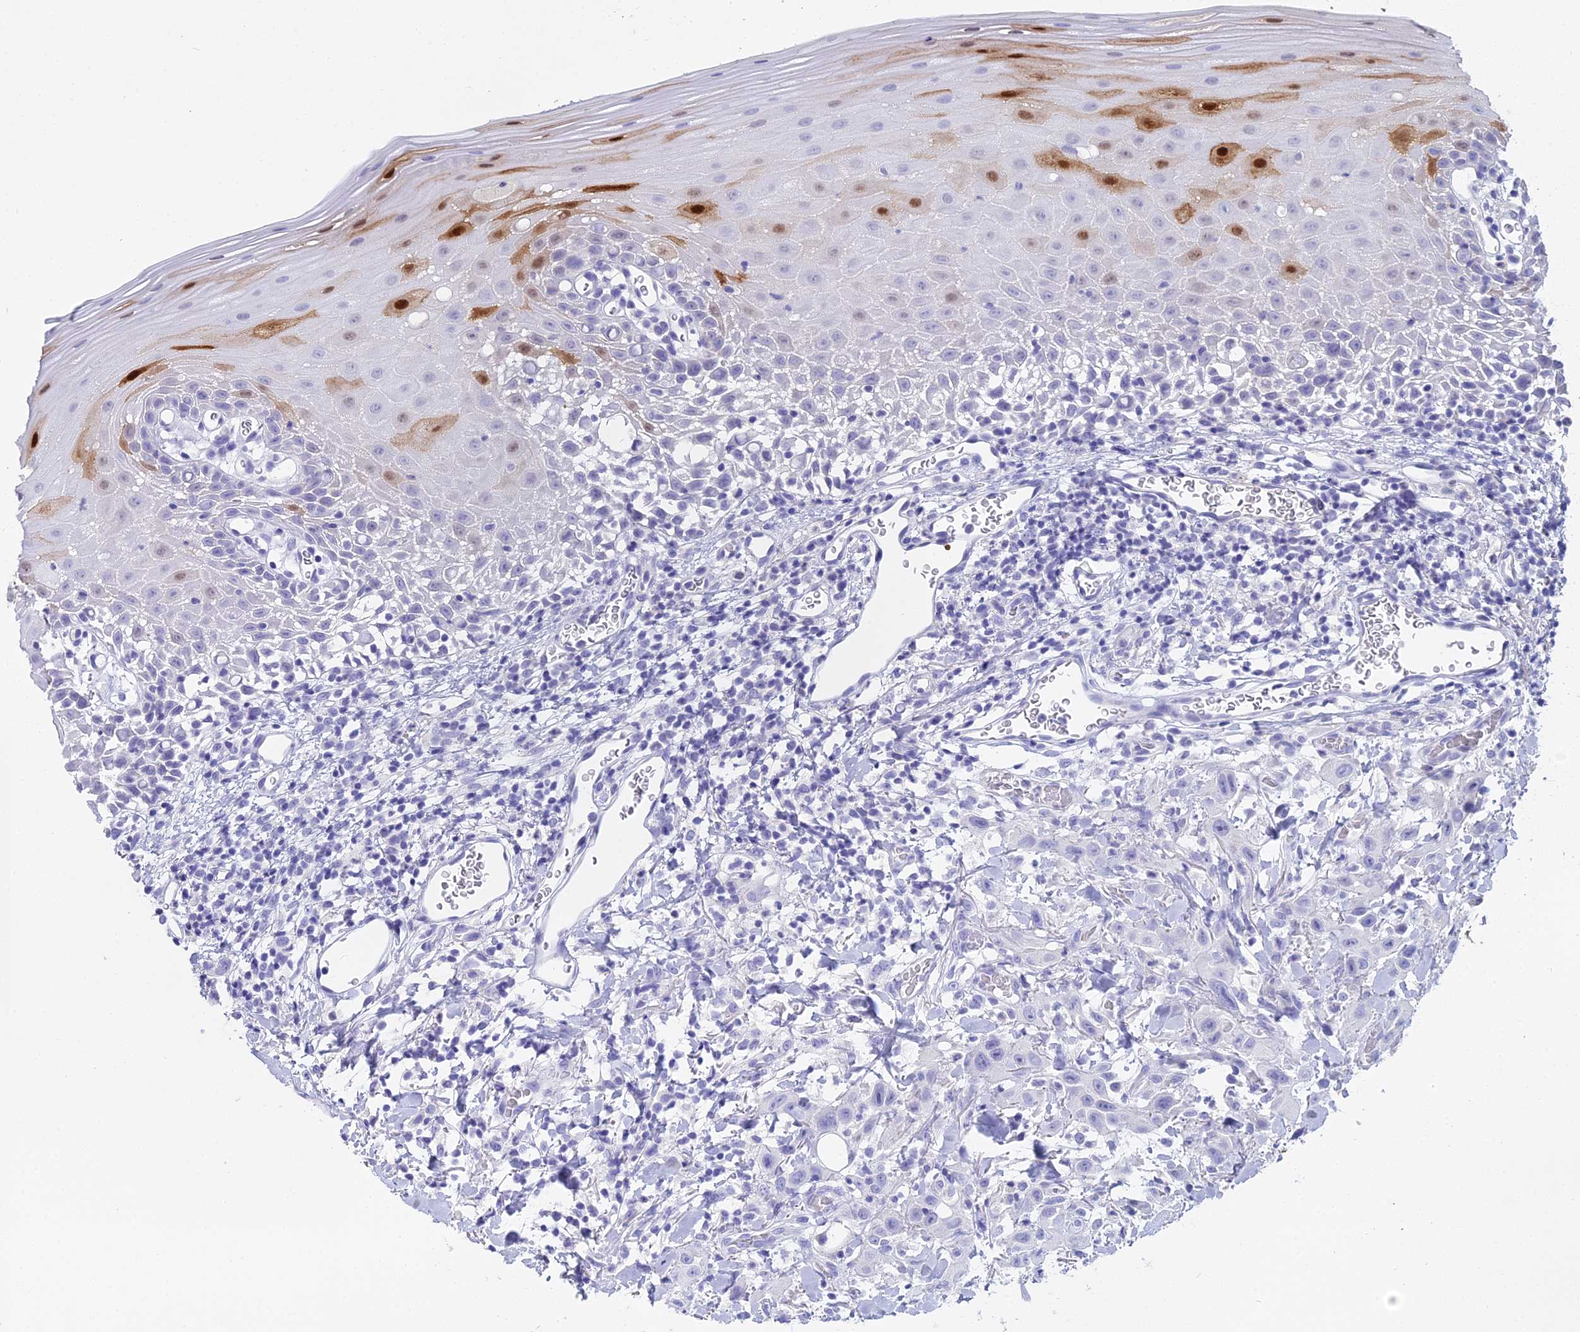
{"staining": {"intensity": "strong", "quantity": "<25%", "location": "cytoplasmic/membranous,nuclear"}, "tissue": "oral mucosa", "cell_type": "Squamous epithelial cells", "image_type": "normal", "snomed": [{"axis": "morphology", "description": "Normal tissue, NOS"}, {"axis": "topography", "description": "Oral tissue"}], "caption": "Normal oral mucosa displays strong cytoplasmic/membranous,nuclear positivity in about <25% of squamous epithelial cells.", "gene": "S100A7", "patient": {"sex": "female", "age": 70}}